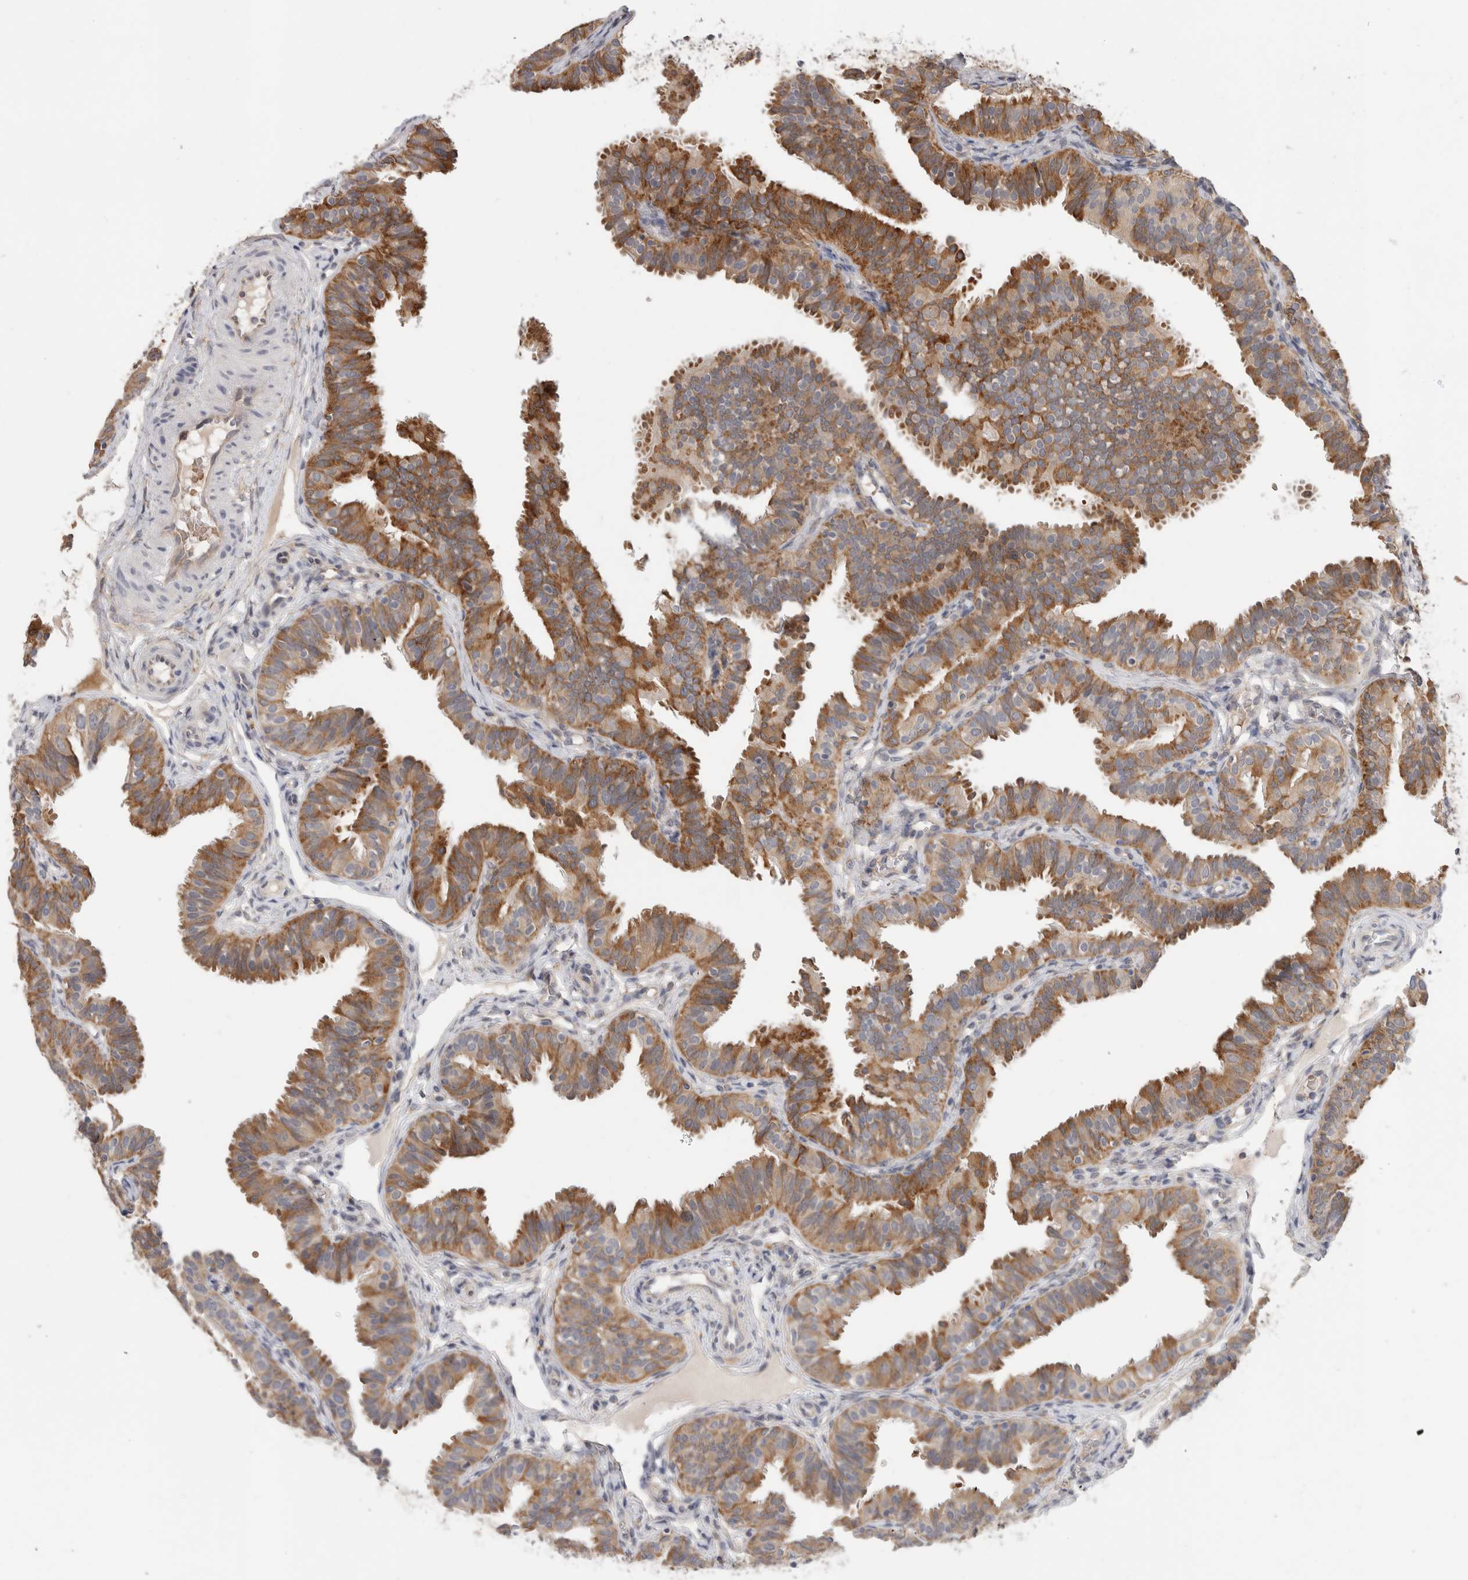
{"staining": {"intensity": "strong", "quantity": ">75%", "location": "cytoplasmic/membranous"}, "tissue": "fallopian tube", "cell_type": "Glandular cells", "image_type": "normal", "snomed": [{"axis": "morphology", "description": "Normal tissue, NOS"}, {"axis": "topography", "description": "Fallopian tube"}], "caption": "A histopathology image of fallopian tube stained for a protein exhibits strong cytoplasmic/membranous brown staining in glandular cells.", "gene": "APOL2", "patient": {"sex": "female", "age": 35}}